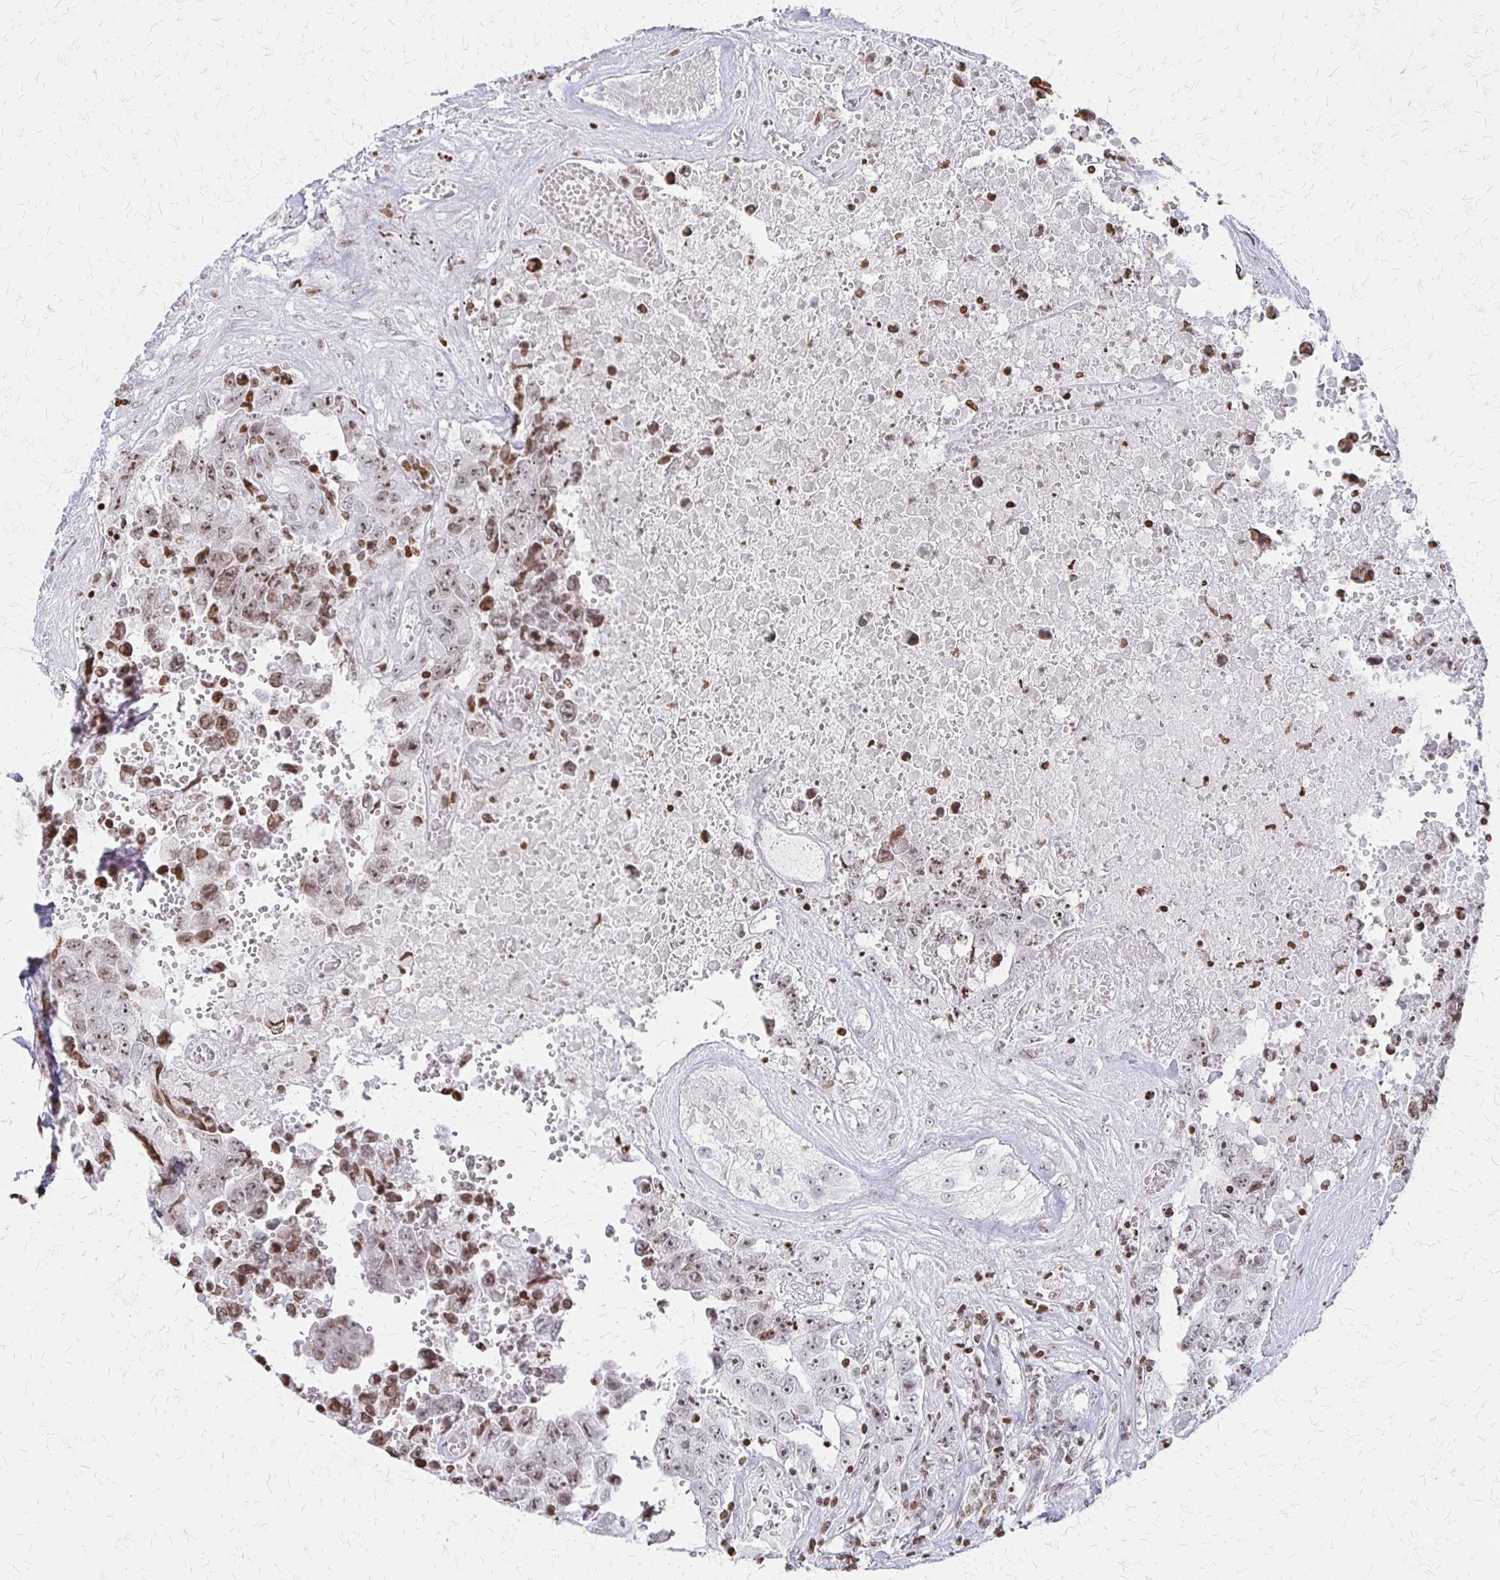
{"staining": {"intensity": "weak", "quantity": "25%-75%", "location": "nuclear"}, "tissue": "testis cancer", "cell_type": "Tumor cells", "image_type": "cancer", "snomed": [{"axis": "morphology", "description": "Normal tissue, NOS"}, {"axis": "morphology", "description": "Carcinoma, Embryonal, NOS"}, {"axis": "topography", "description": "Testis"}, {"axis": "topography", "description": "Epididymis"}], "caption": "Testis cancer (embryonal carcinoma) stained with immunohistochemistry (IHC) exhibits weak nuclear staining in about 25%-75% of tumor cells.", "gene": "ZNF280C", "patient": {"sex": "male", "age": 25}}